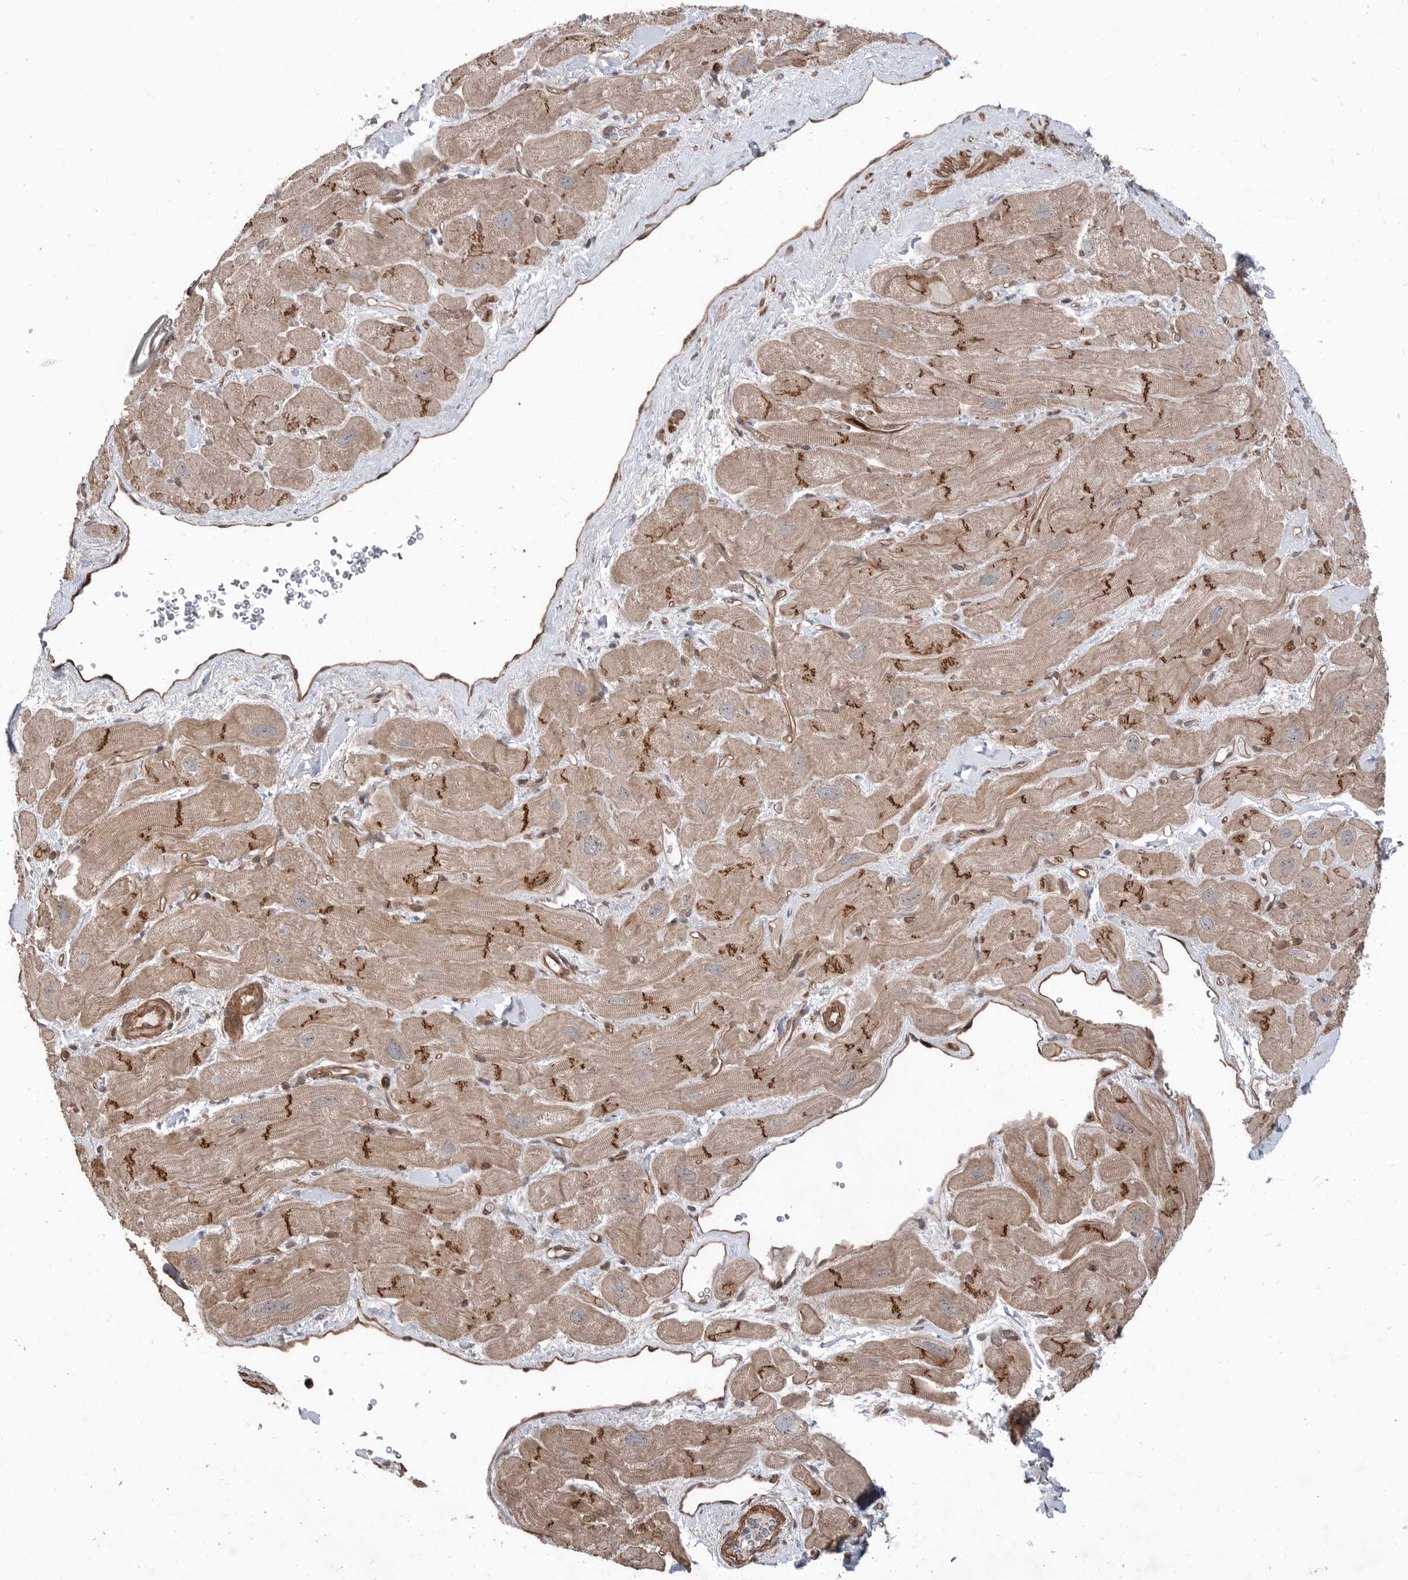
{"staining": {"intensity": "strong", "quantity": ">75%", "location": "cytoplasmic/membranous"}, "tissue": "heart muscle", "cell_type": "Cardiomyocytes", "image_type": "normal", "snomed": [{"axis": "morphology", "description": "Normal tissue, NOS"}, {"axis": "topography", "description": "Heart"}], "caption": "A micrograph of human heart muscle stained for a protein exhibits strong cytoplasmic/membranous brown staining in cardiomyocytes. Using DAB (3,3'-diaminobenzidine) (brown) and hematoxylin (blue) stains, captured at high magnification using brightfield microscopy.", "gene": "PEAK1", "patient": {"sex": "male", "age": 49}}